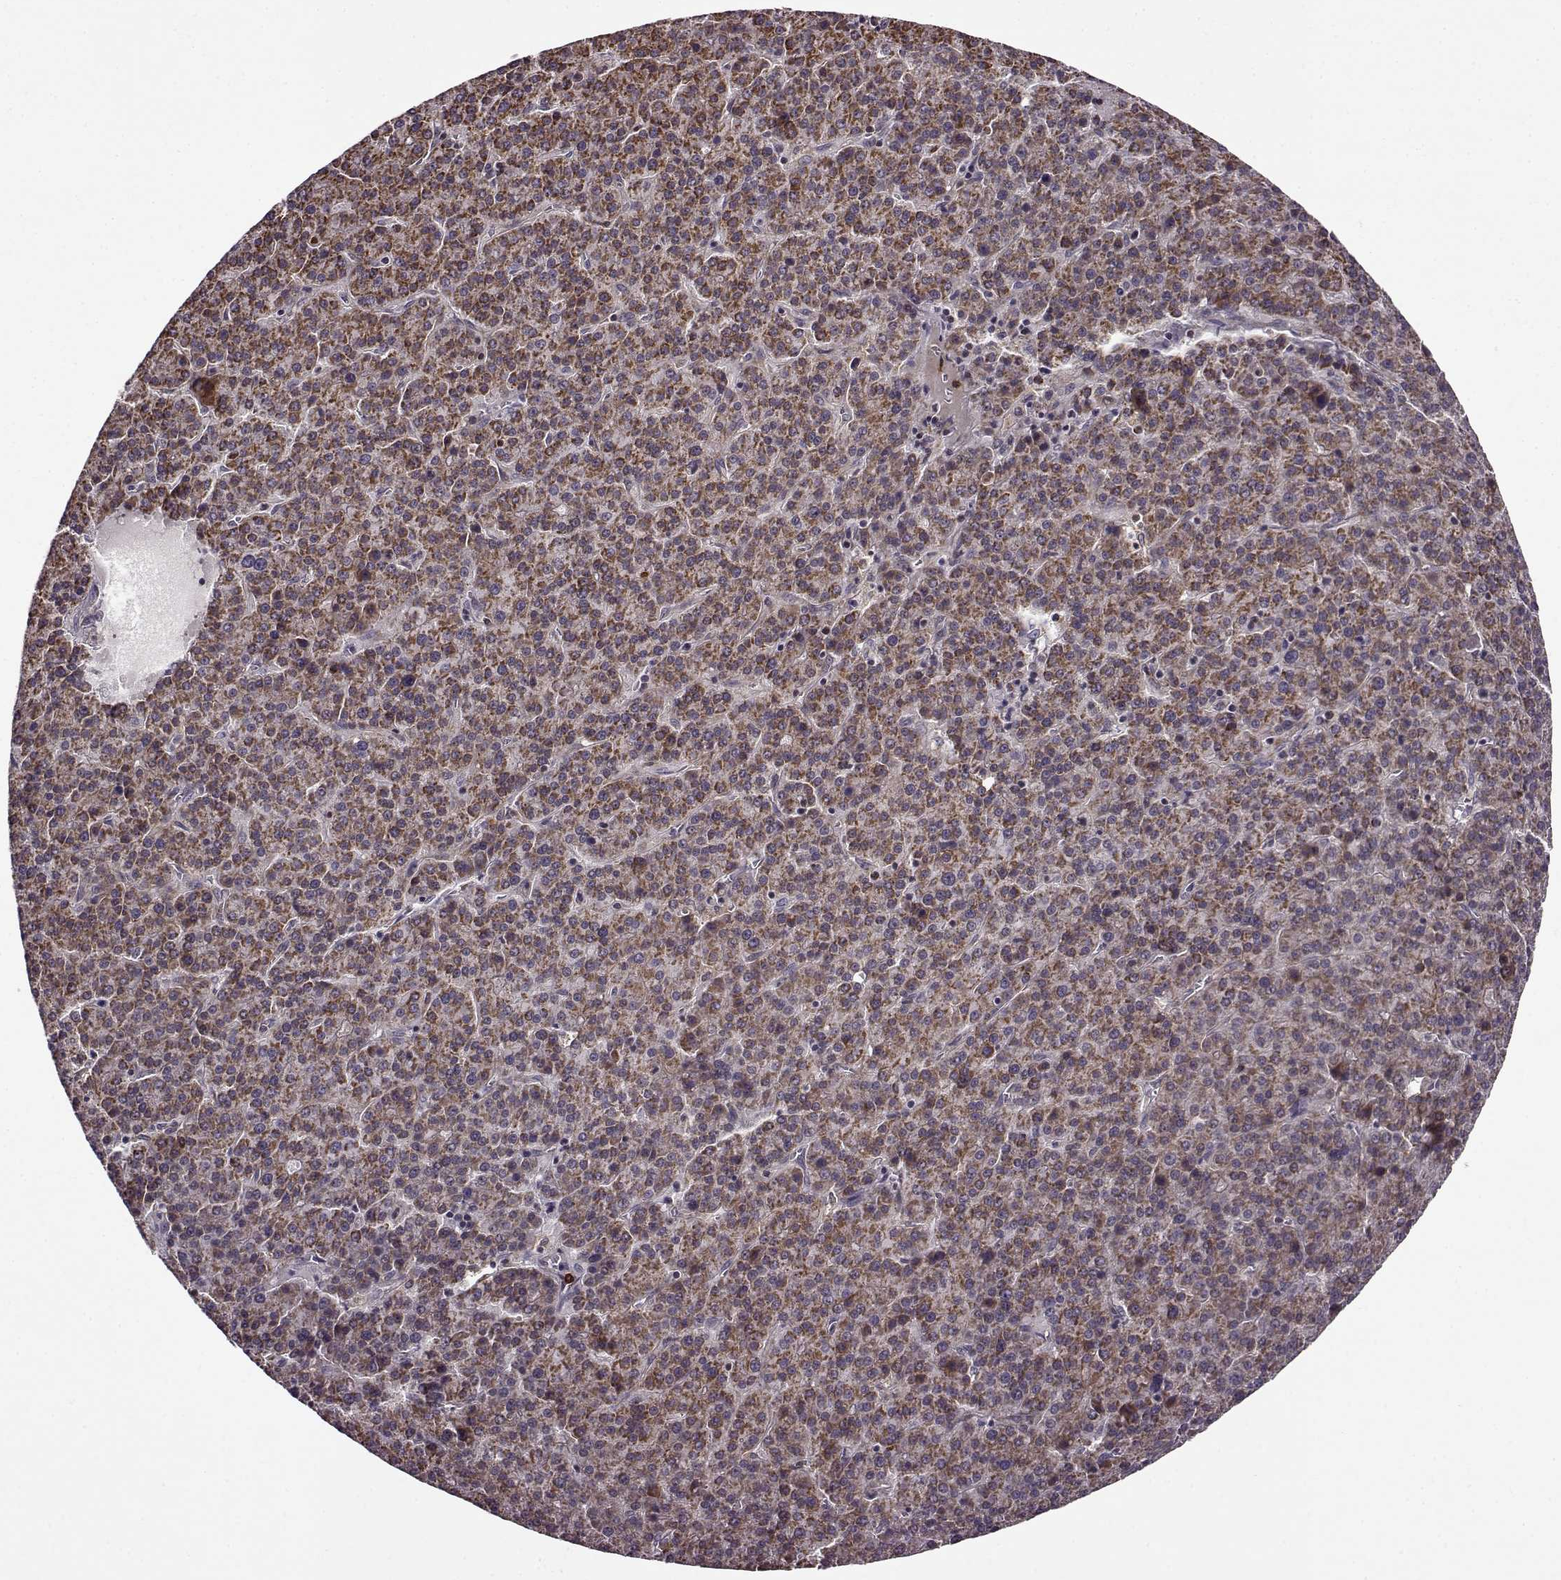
{"staining": {"intensity": "strong", "quantity": ">75%", "location": "cytoplasmic/membranous"}, "tissue": "liver cancer", "cell_type": "Tumor cells", "image_type": "cancer", "snomed": [{"axis": "morphology", "description": "Carcinoma, Hepatocellular, NOS"}, {"axis": "topography", "description": "Liver"}], "caption": "This image exhibits immunohistochemistry staining of liver cancer (hepatocellular carcinoma), with high strong cytoplasmic/membranous staining in about >75% of tumor cells.", "gene": "MTSS1", "patient": {"sex": "female", "age": 58}}